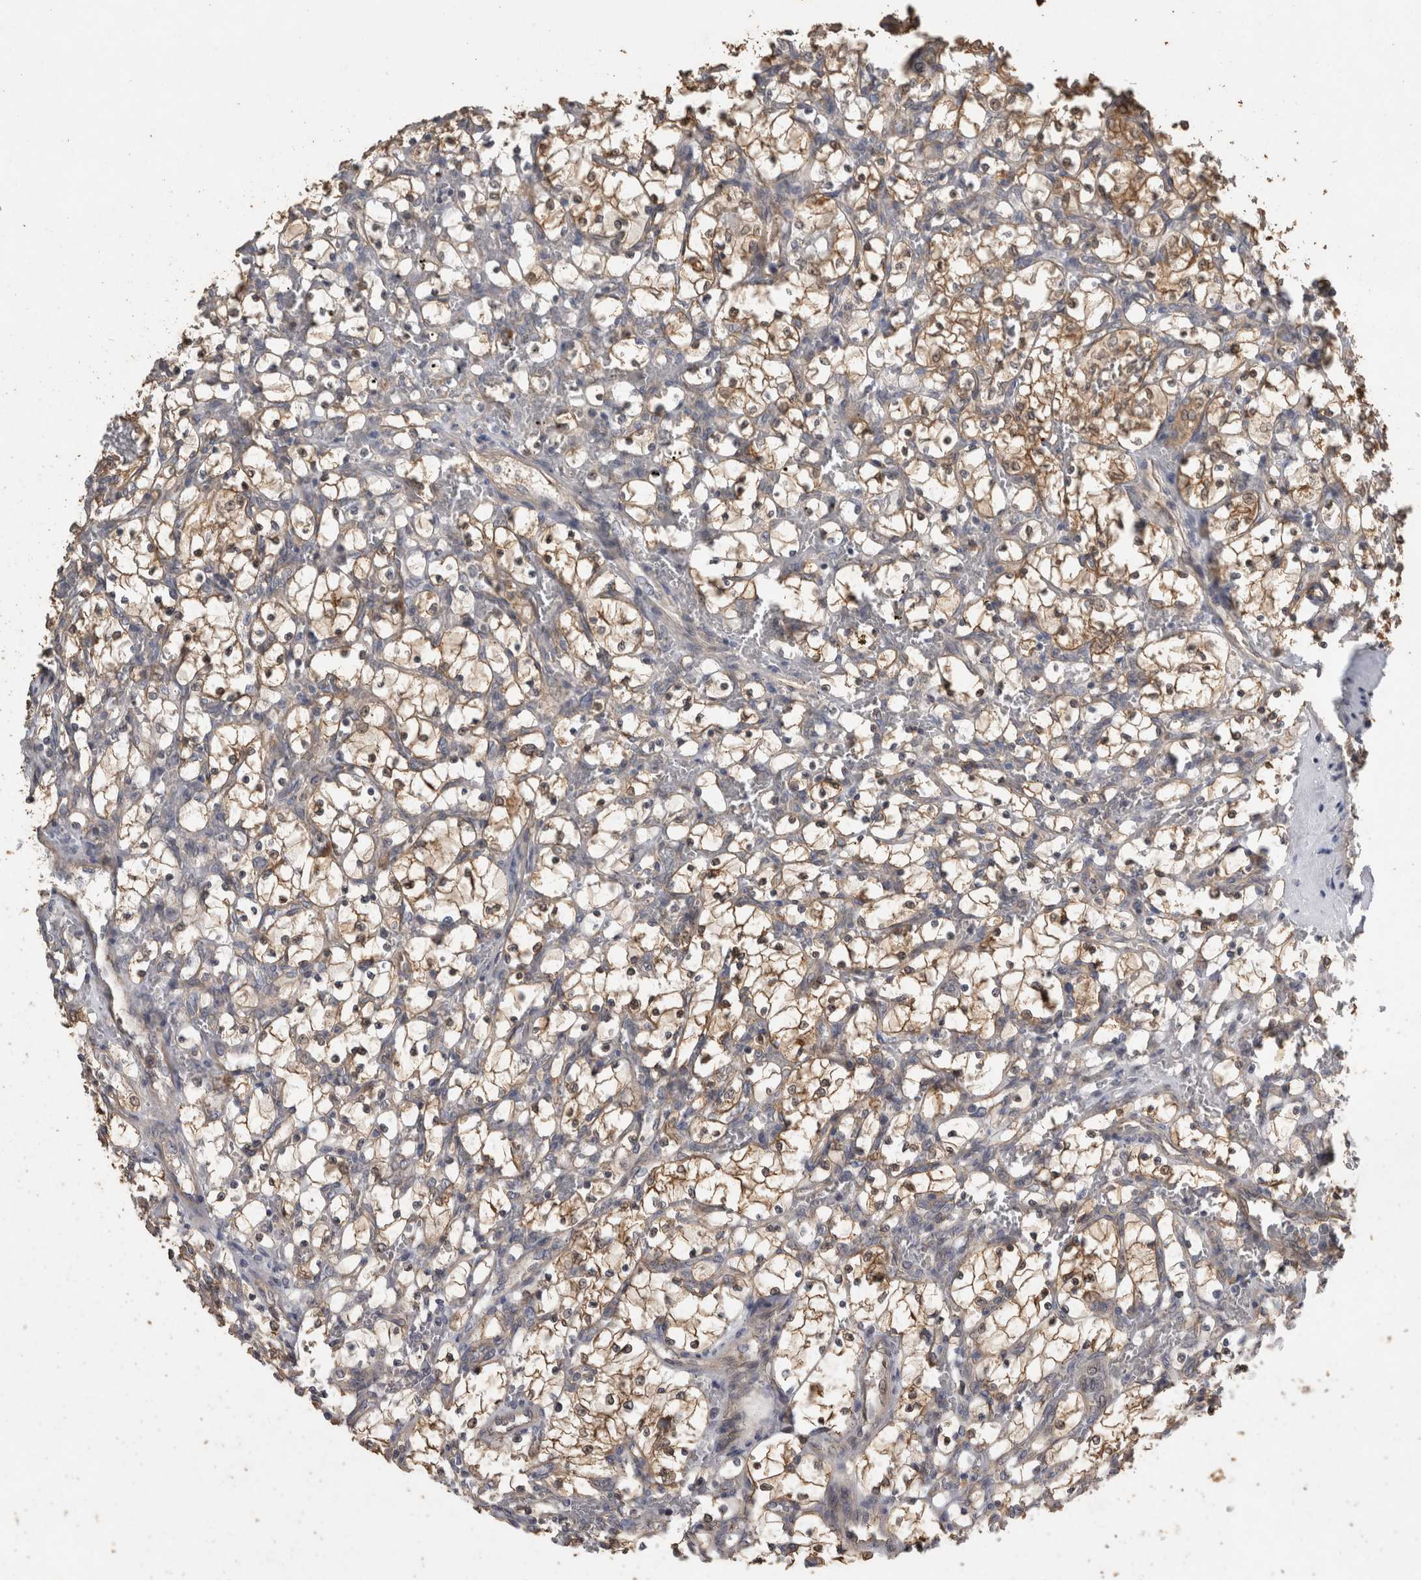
{"staining": {"intensity": "weak", "quantity": ">75%", "location": "cytoplasmic/membranous"}, "tissue": "renal cancer", "cell_type": "Tumor cells", "image_type": "cancer", "snomed": [{"axis": "morphology", "description": "Adenocarcinoma, NOS"}, {"axis": "topography", "description": "Kidney"}], "caption": "The immunohistochemical stain highlights weak cytoplasmic/membranous positivity in tumor cells of adenocarcinoma (renal) tissue. (DAB IHC with brightfield microscopy, high magnification).", "gene": "RHPN1", "patient": {"sex": "female", "age": 69}}